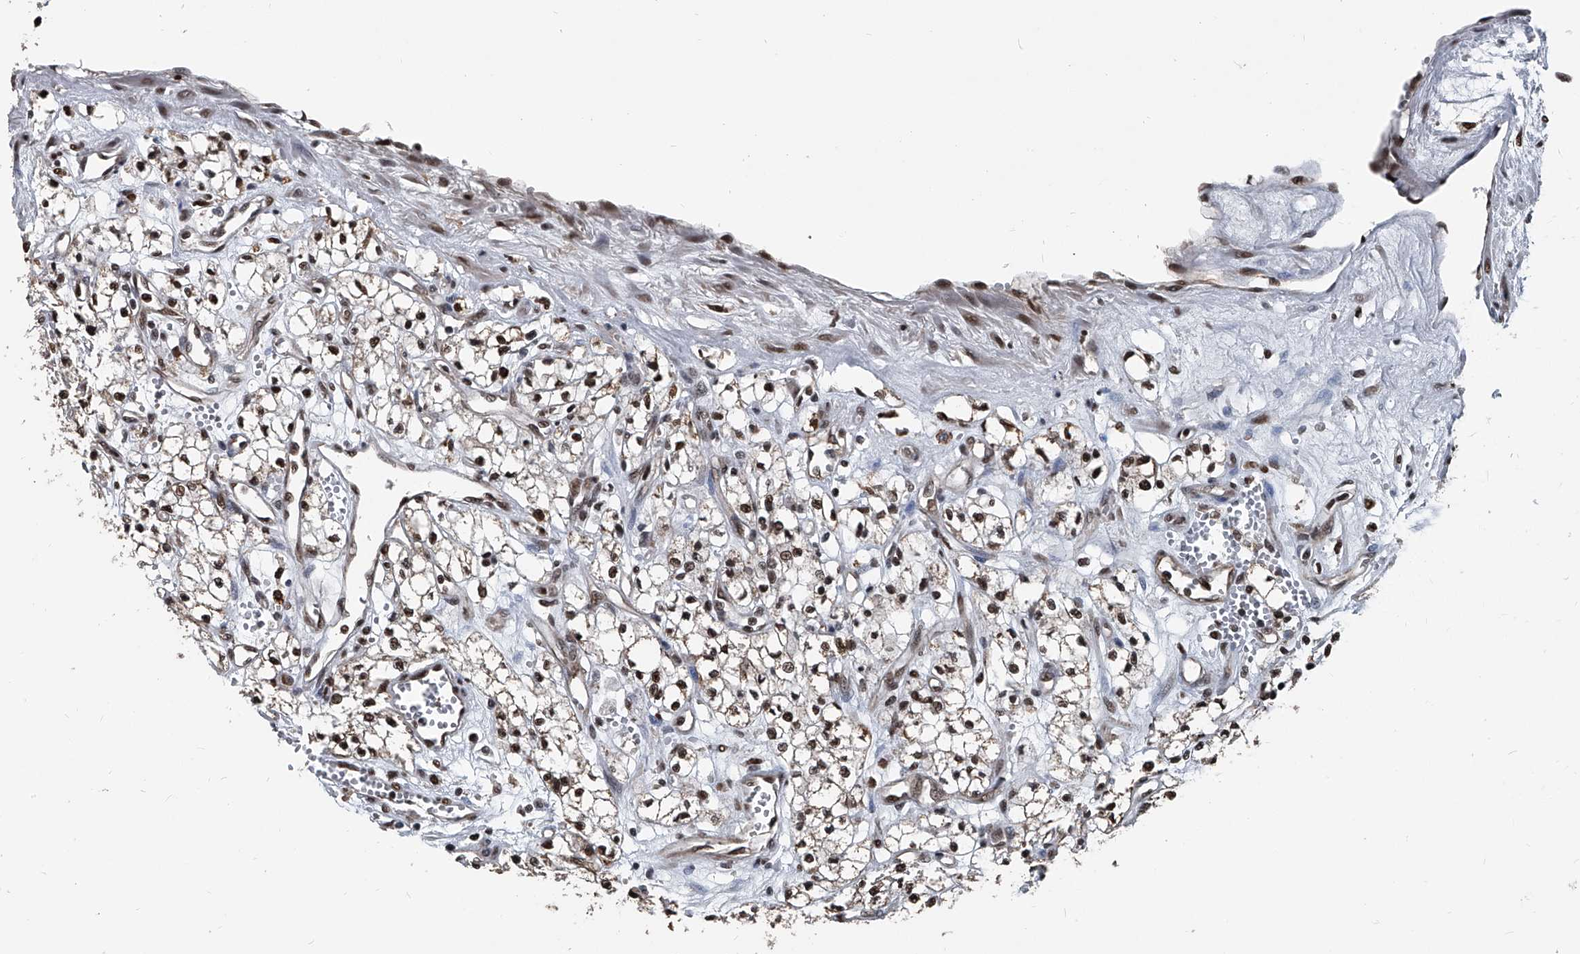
{"staining": {"intensity": "moderate", "quantity": ">75%", "location": "nuclear"}, "tissue": "renal cancer", "cell_type": "Tumor cells", "image_type": "cancer", "snomed": [{"axis": "morphology", "description": "Adenocarcinoma, NOS"}, {"axis": "topography", "description": "Kidney"}], "caption": "Renal cancer tissue displays moderate nuclear staining in approximately >75% of tumor cells The protein of interest is stained brown, and the nuclei are stained in blue (DAB IHC with brightfield microscopy, high magnification).", "gene": "FKBP5", "patient": {"sex": "male", "age": 59}}